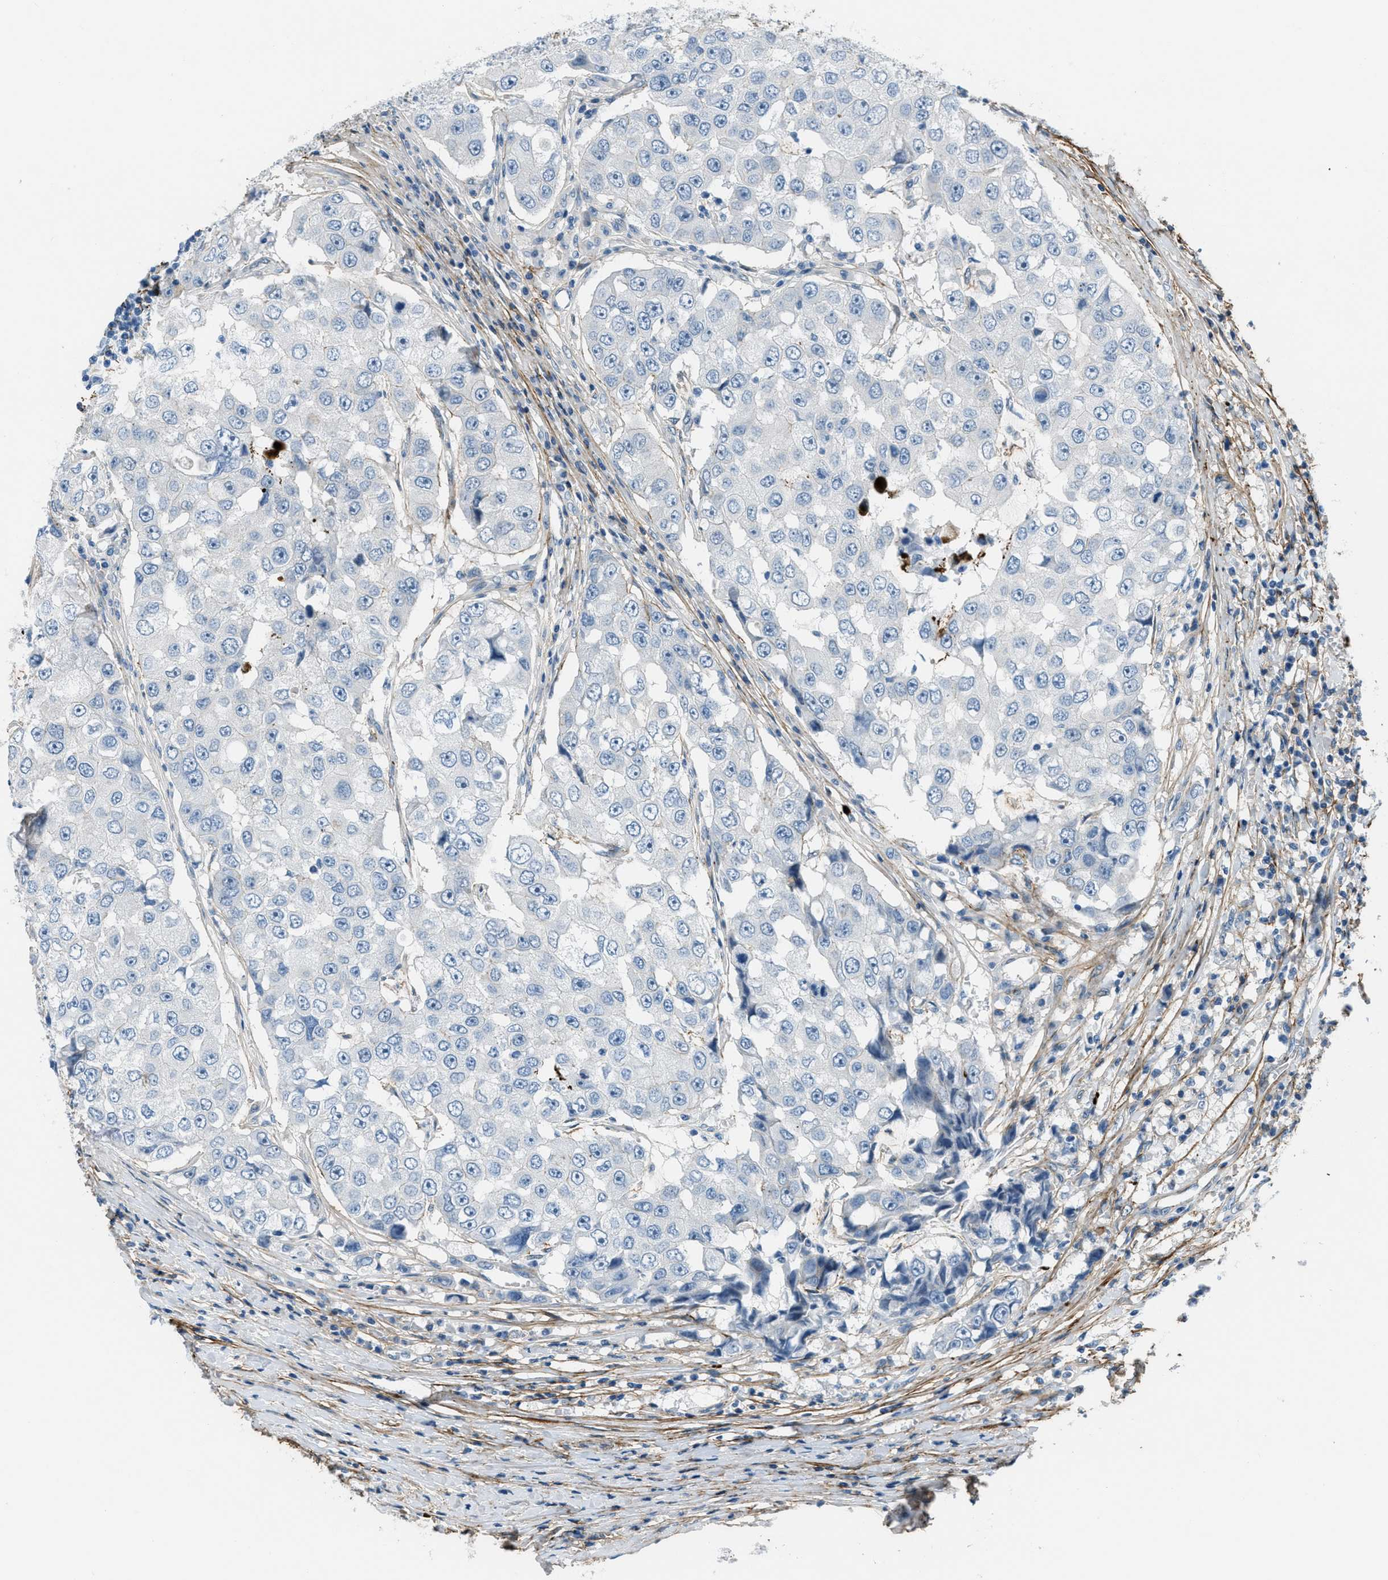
{"staining": {"intensity": "negative", "quantity": "none", "location": "none"}, "tissue": "breast cancer", "cell_type": "Tumor cells", "image_type": "cancer", "snomed": [{"axis": "morphology", "description": "Duct carcinoma"}, {"axis": "topography", "description": "Breast"}], "caption": "There is no significant expression in tumor cells of breast cancer.", "gene": "FBN1", "patient": {"sex": "female", "age": 27}}